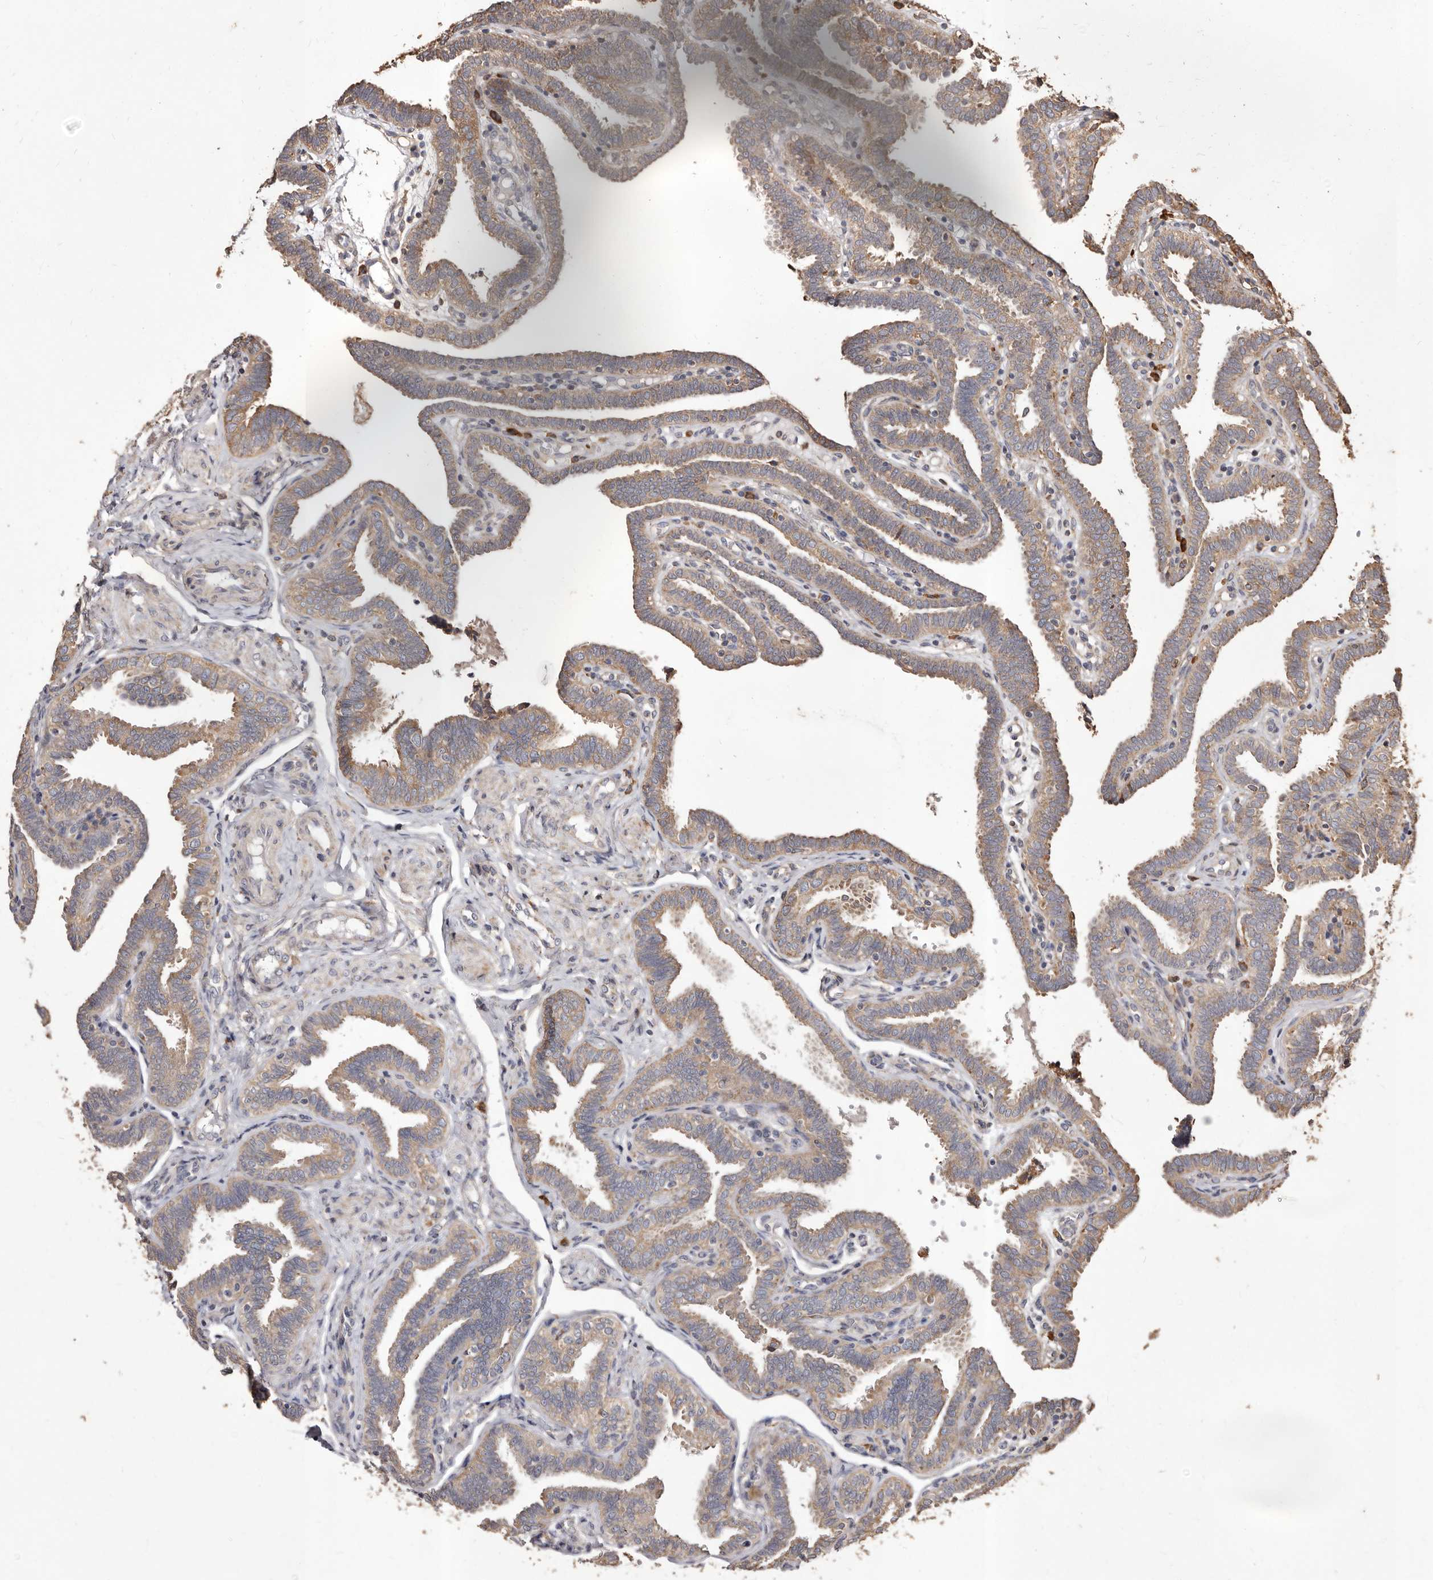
{"staining": {"intensity": "moderate", "quantity": ">75%", "location": "cytoplasmic/membranous"}, "tissue": "fallopian tube", "cell_type": "Glandular cells", "image_type": "normal", "snomed": [{"axis": "morphology", "description": "Normal tissue, NOS"}, {"axis": "topography", "description": "Fallopian tube"}], "caption": "Glandular cells reveal medium levels of moderate cytoplasmic/membranous expression in approximately >75% of cells in normal fallopian tube. The staining was performed using DAB (3,3'-diaminobenzidine), with brown indicating positive protein expression. Nuclei are stained blue with hematoxylin.", "gene": "STEAP2", "patient": {"sex": "female", "age": 39}}